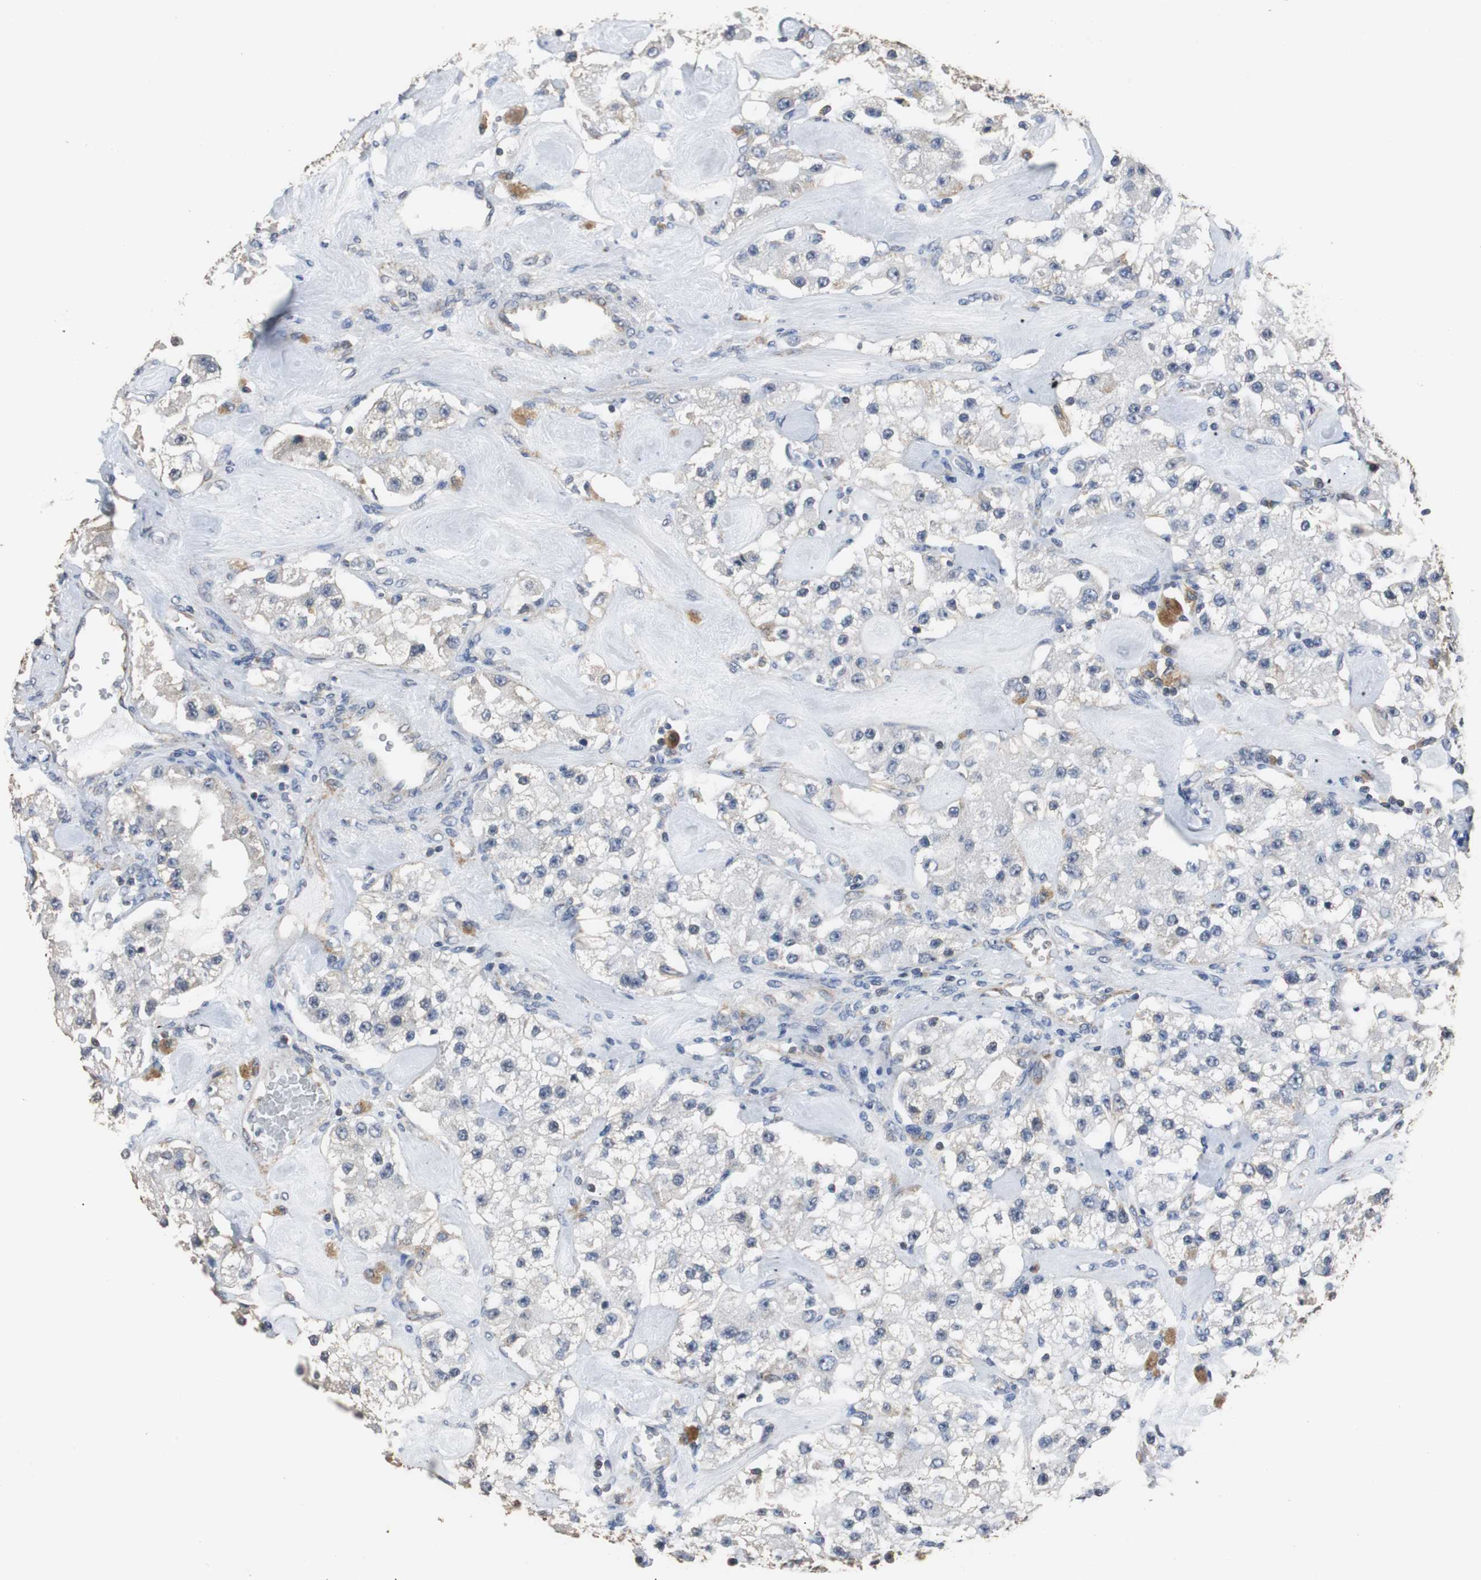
{"staining": {"intensity": "negative", "quantity": "none", "location": "none"}, "tissue": "carcinoid", "cell_type": "Tumor cells", "image_type": "cancer", "snomed": [{"axis": "morphology", "description": "Carcinoid, malignant, NOS"}, {"axis": "topography", "description": "Pancreas"}], "caption": "IHC micrograph of human carcinoid stained for a protein (brown), which exhibits no staining in tumor cells.", "gene": "HMGCL", "patient": {"sex": "male", "age": 41}}